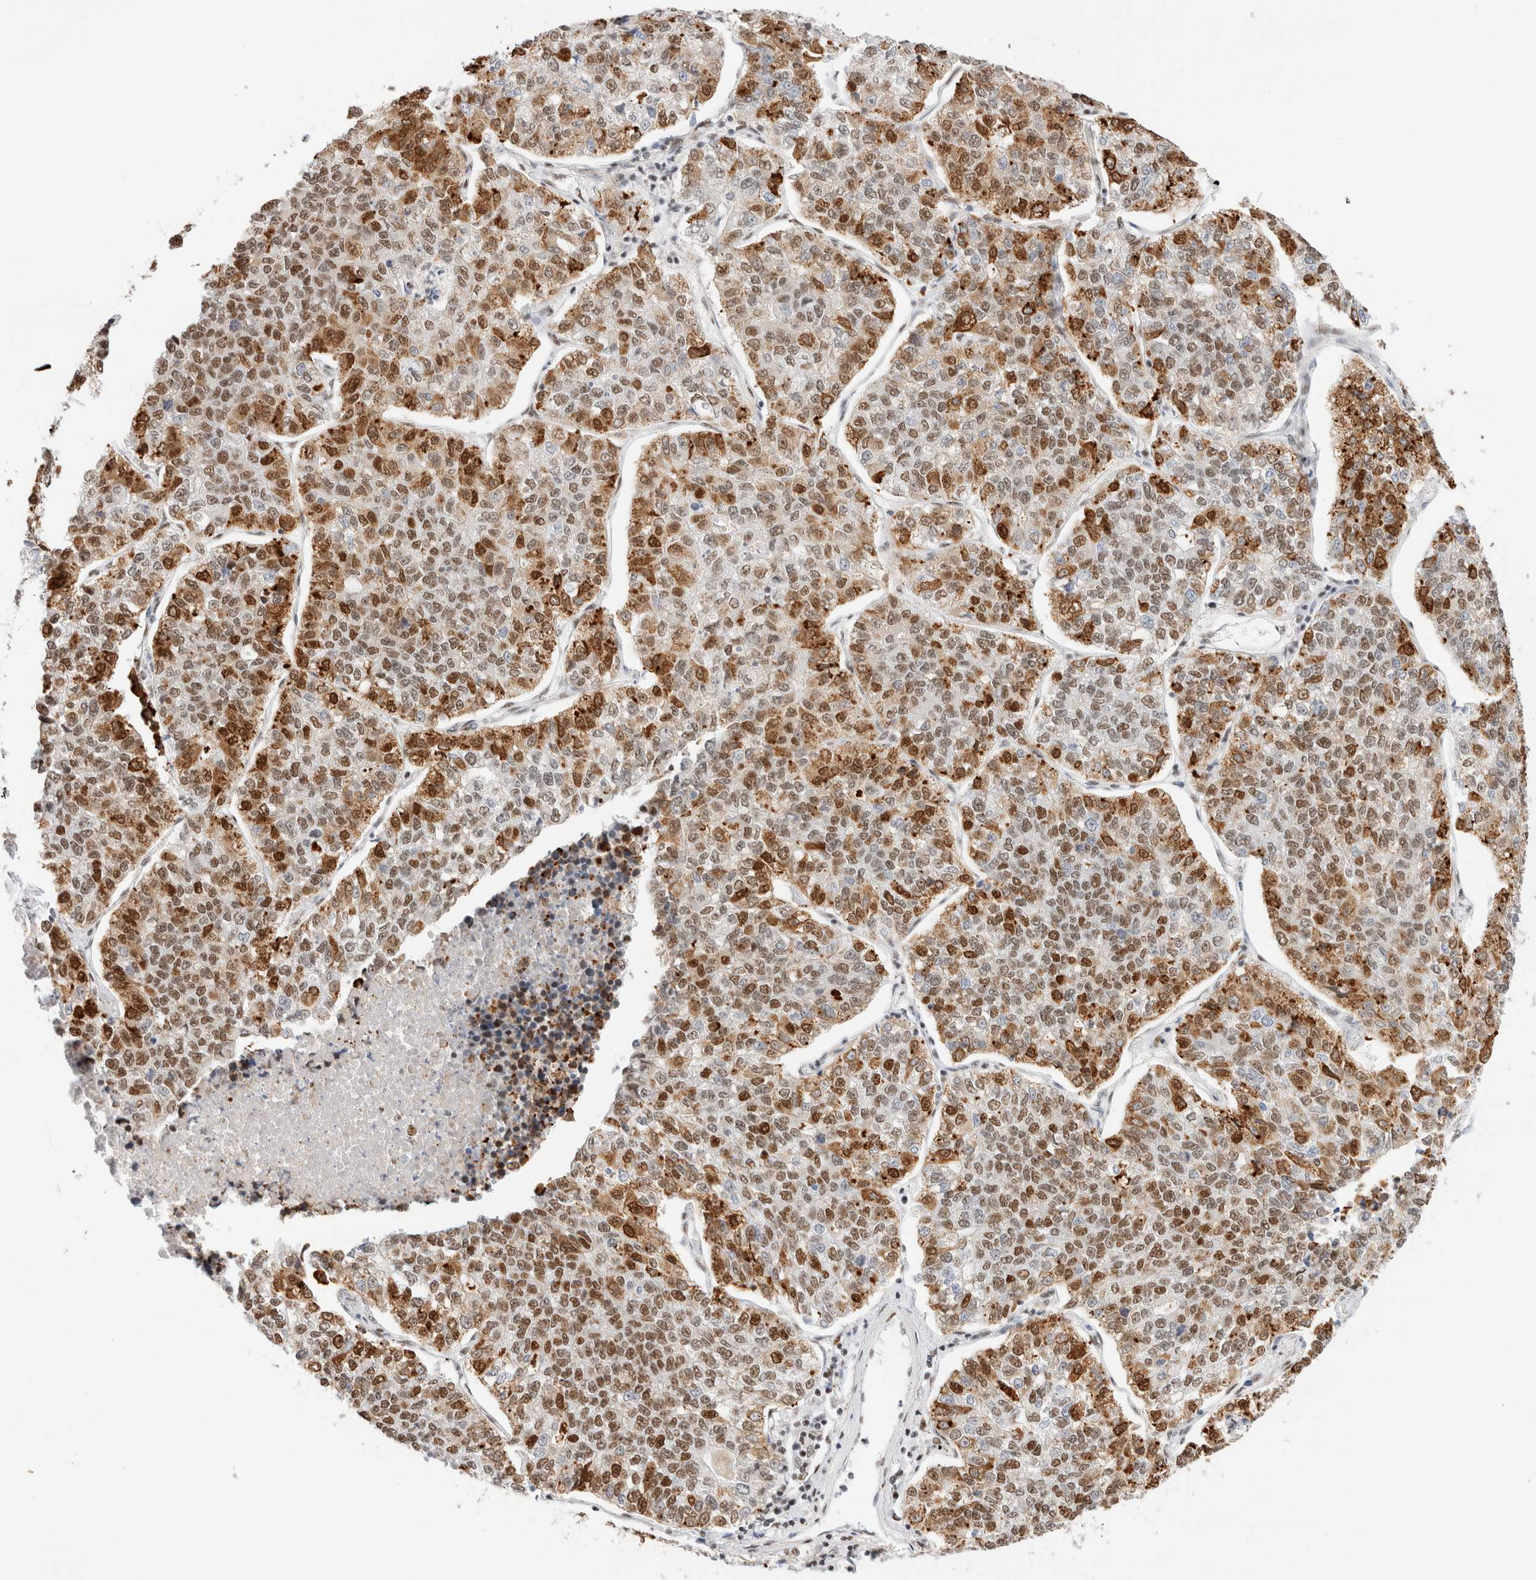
{"staining": {"intensity": "moderate", "quantity": ">75%", "location": "cytoplasmic/membranous,nuclear"}, "tissue": "lung cancer", "cell_type": "Tumor cells", "image_type": "cancer", "snomed": [{"axis": "morphology", "description": "Adenocarcinoma, NOS"}, {"axis": "topography", "description": "Lung"}], "caption": "This is an image of immunohistochemistry staining of lung cancer, which shows moderate positivity in the cytoplasmic/membranous and nuclear of tumor cells.", "gene": "ZNF282", "patient": {"sex": "male", "age": 49}}